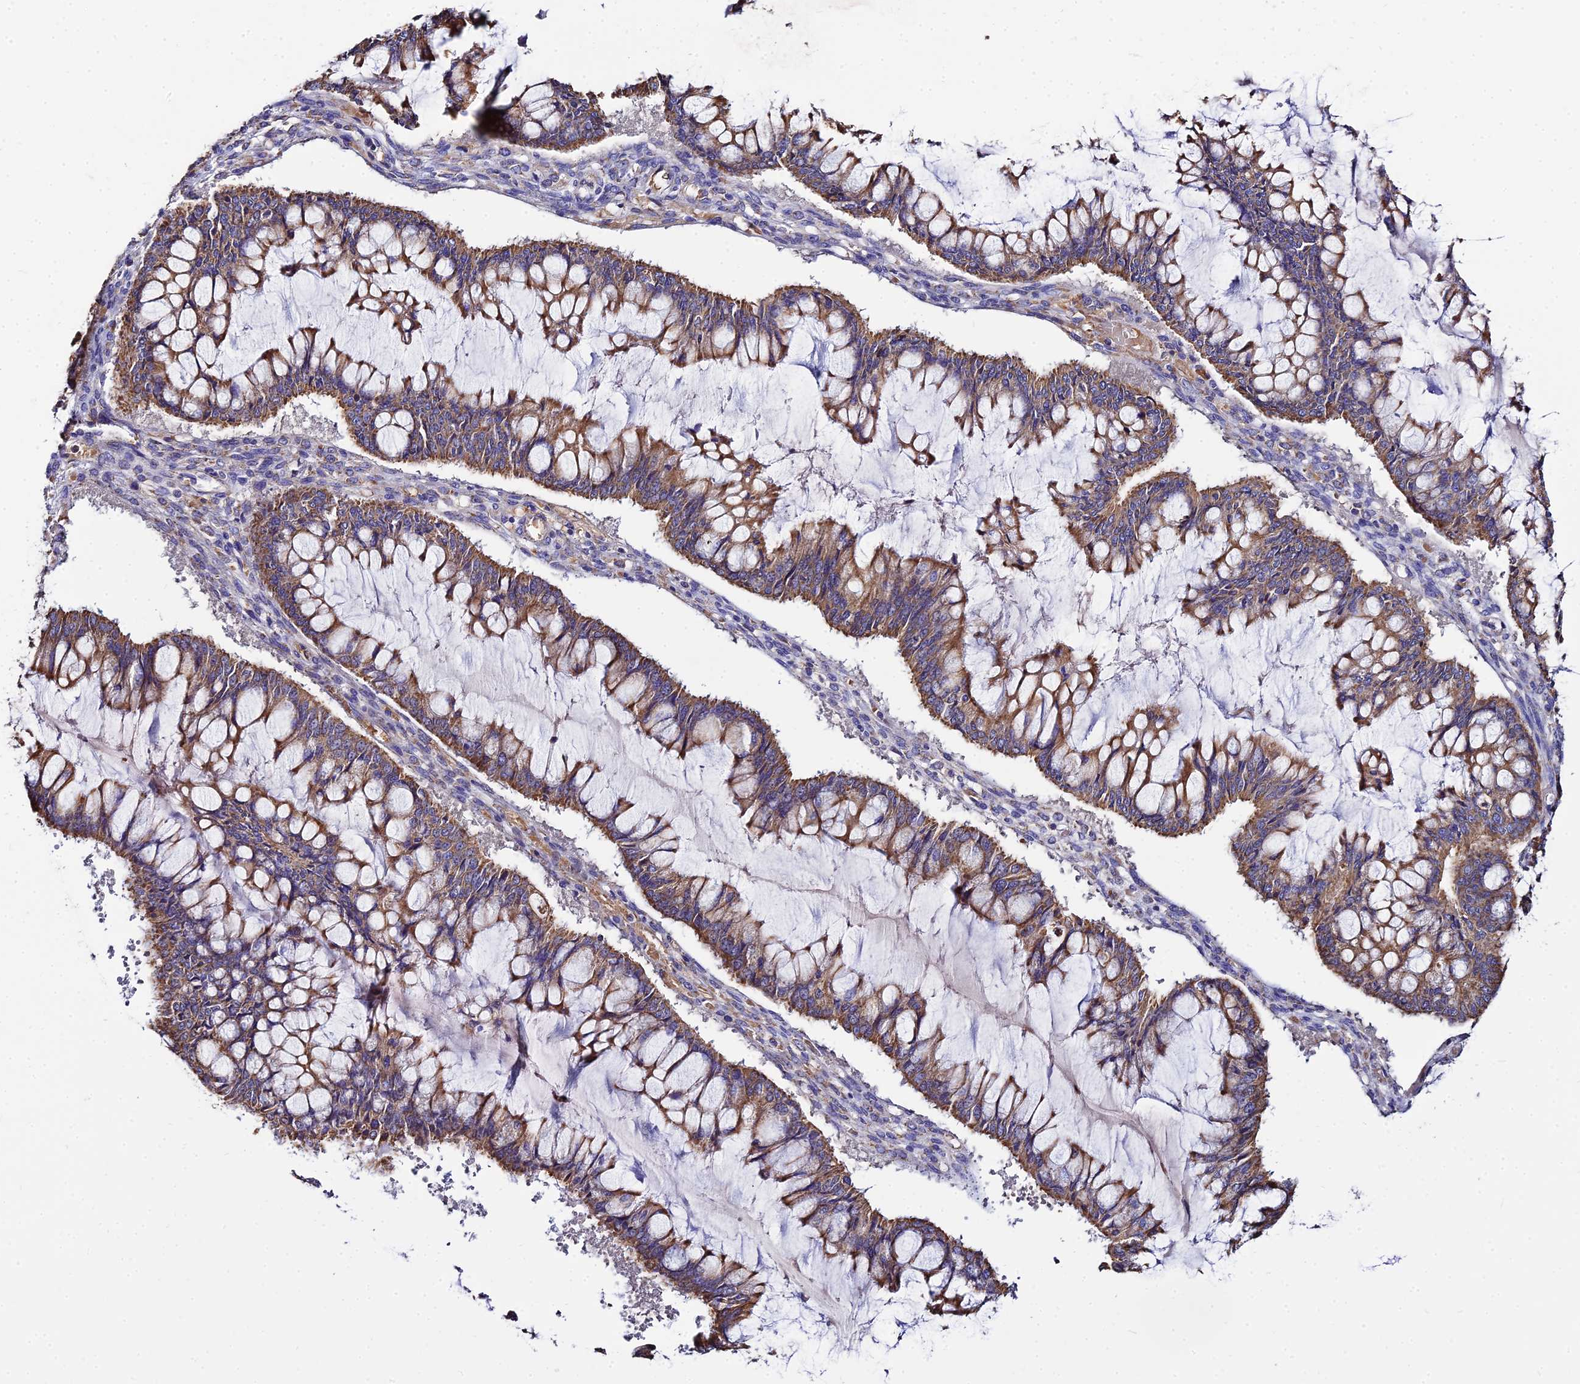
{"staining": {"intensity": "moderate", "quantity": ">75%", "location": "cytoplasmic/membranous"}, "tissue": "ovarian cancer", "cell_type": "Tumor cells", "image_type": "cancer", "snomed": [{"axis": "morphology", "description": "Cystadenocarcinoma, mucinous, NOS"}, {"axis": "topography", "description": "Ovary"}], "caption": "Brown immunohistochemical staining in human ovarian mucinous cystadenocarcinoma shows moderate cytoplasmic/membranous positivity in approximately >75% of tumor cells.", "gene": "TYW5", "patient": {"sex": "female", "age": 73}}